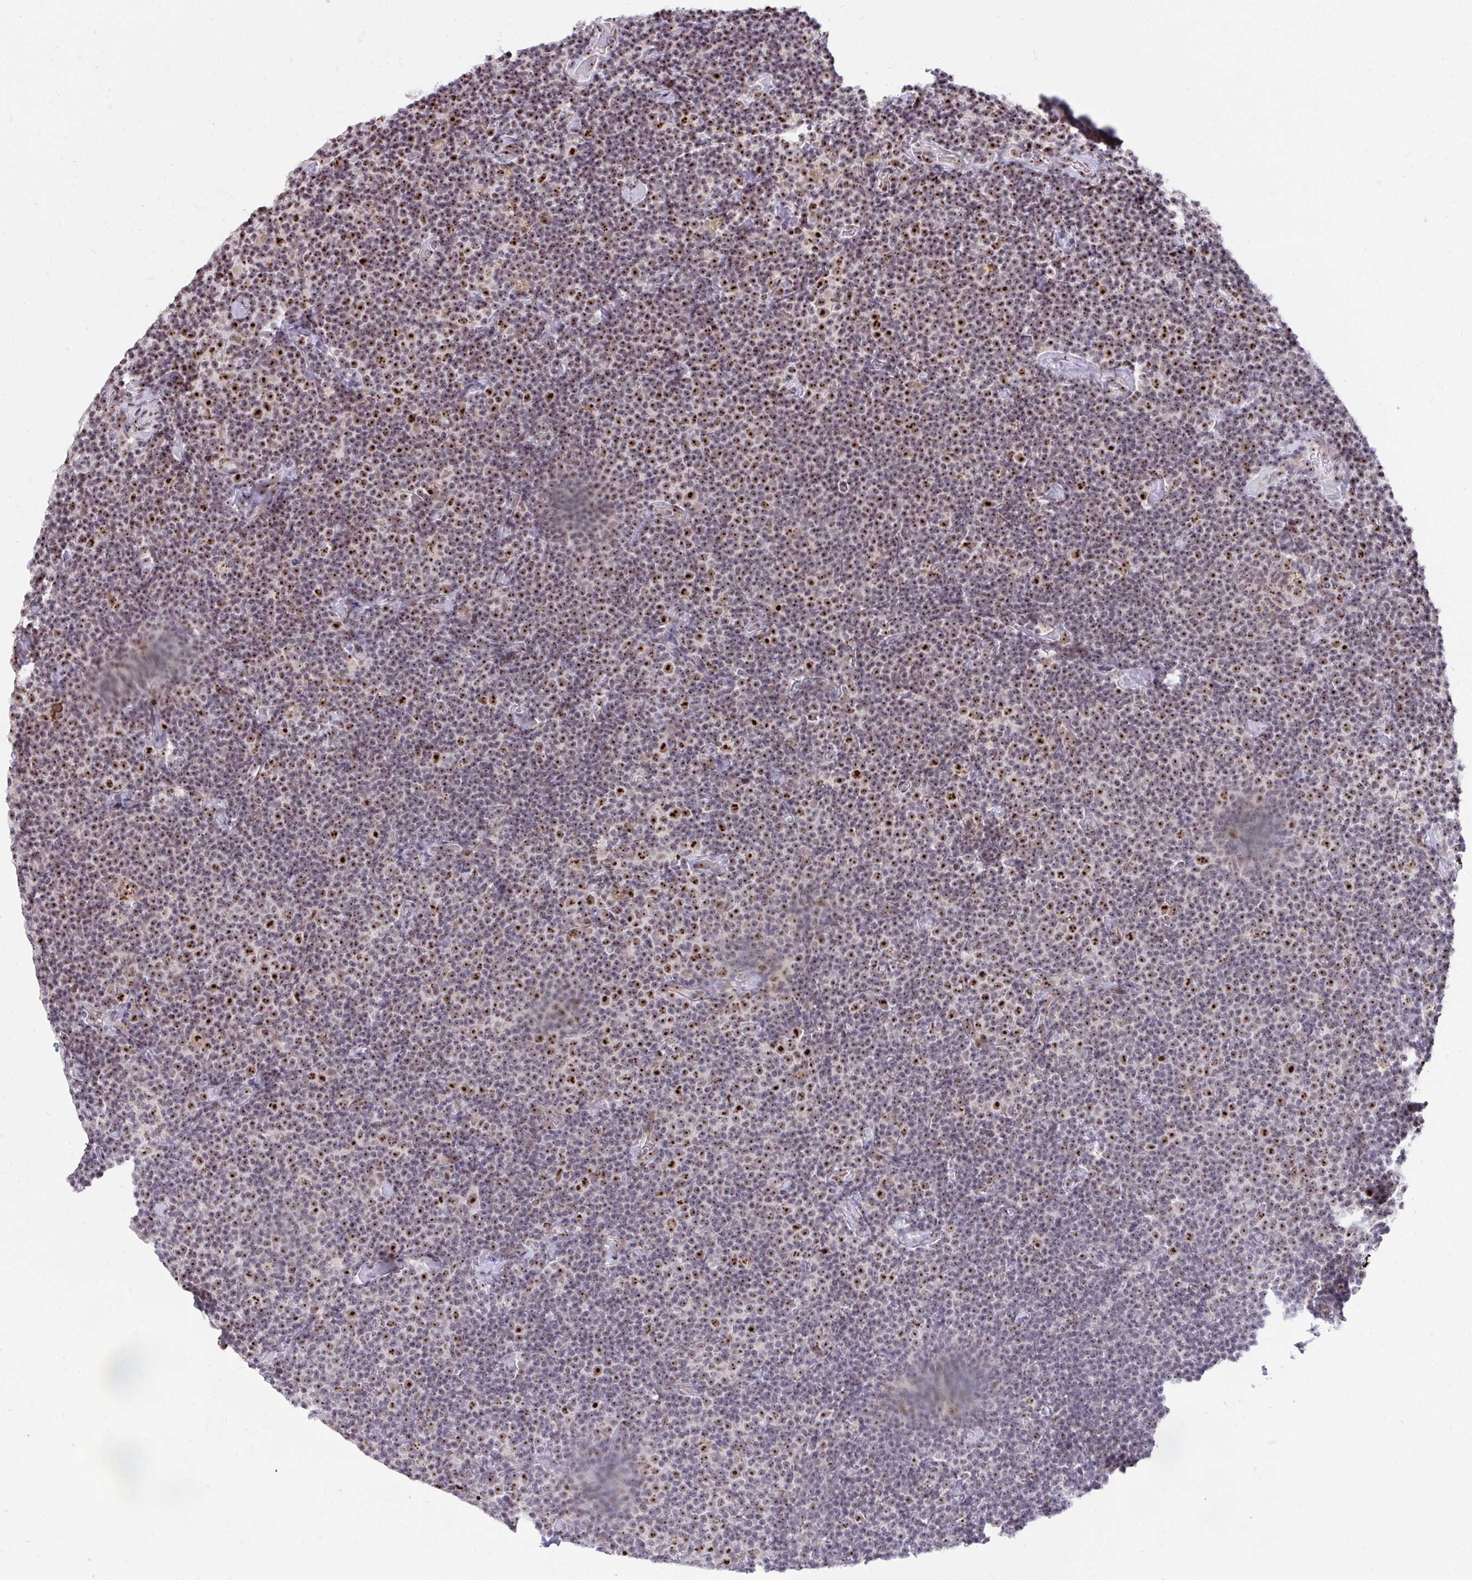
{"staining": {"intensity": "moderate", "quantity": "25%-75%", "location": "nuclear"}, "tissue": "lymphoma", "cell_type": "Tumor cells", "image_type": "cancer", "snomed": [{"axis": "morphology", "description": "Malignant lymphoma, non-Hodgkin's type, Low grade"}, {"axis": "topography", "description": "Lymph node"}], "caption": "This image exhibits immunohistochemistry staining of human lymphoma, with medium moderate nuclear expression in approximately 25%-75% of tumor cells.", "gene": "HIRA", "patient": {"sex": "male", "age": 81}}